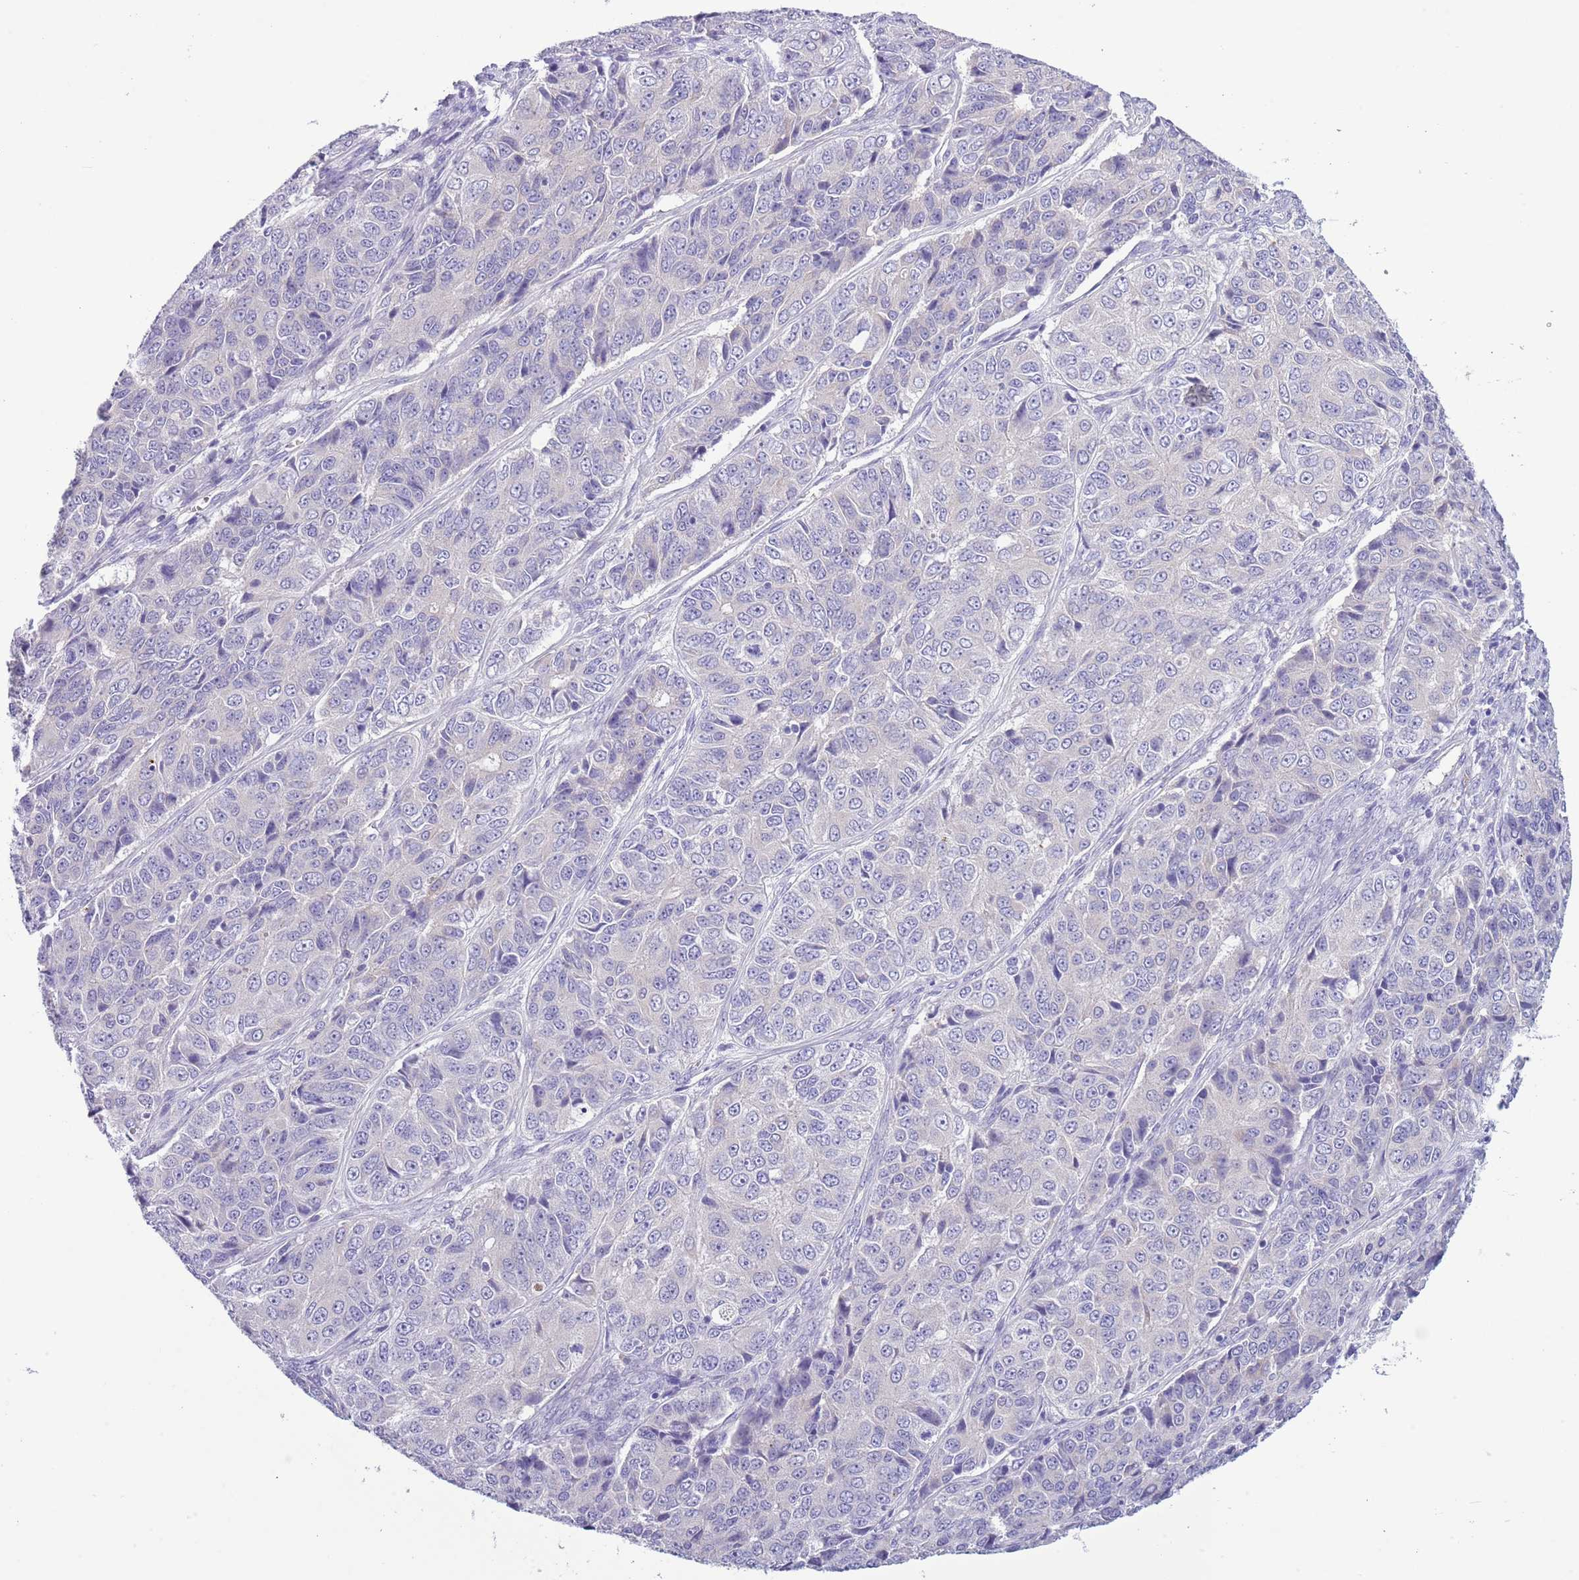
{"staining": {"intensity": "negative", "quantity": "none", "location": "none"}, "tissue": "ovarian cancer", "cell_type": "Tumor cells", "image_type": "cancer", "snomed": [{"axis": "morphology", "description": "Carcinoma, endometroid"}, {"axis": "topography", "description": "Ovary"}], "caption": "A high-resolution micrograph shows immunohistochemistry (IHC) staining of ovarian cancer, which reveals no significant positivity in tumor cells.", "gene": "OR6M1", "patient": {"sex": "female", "age": 51}}